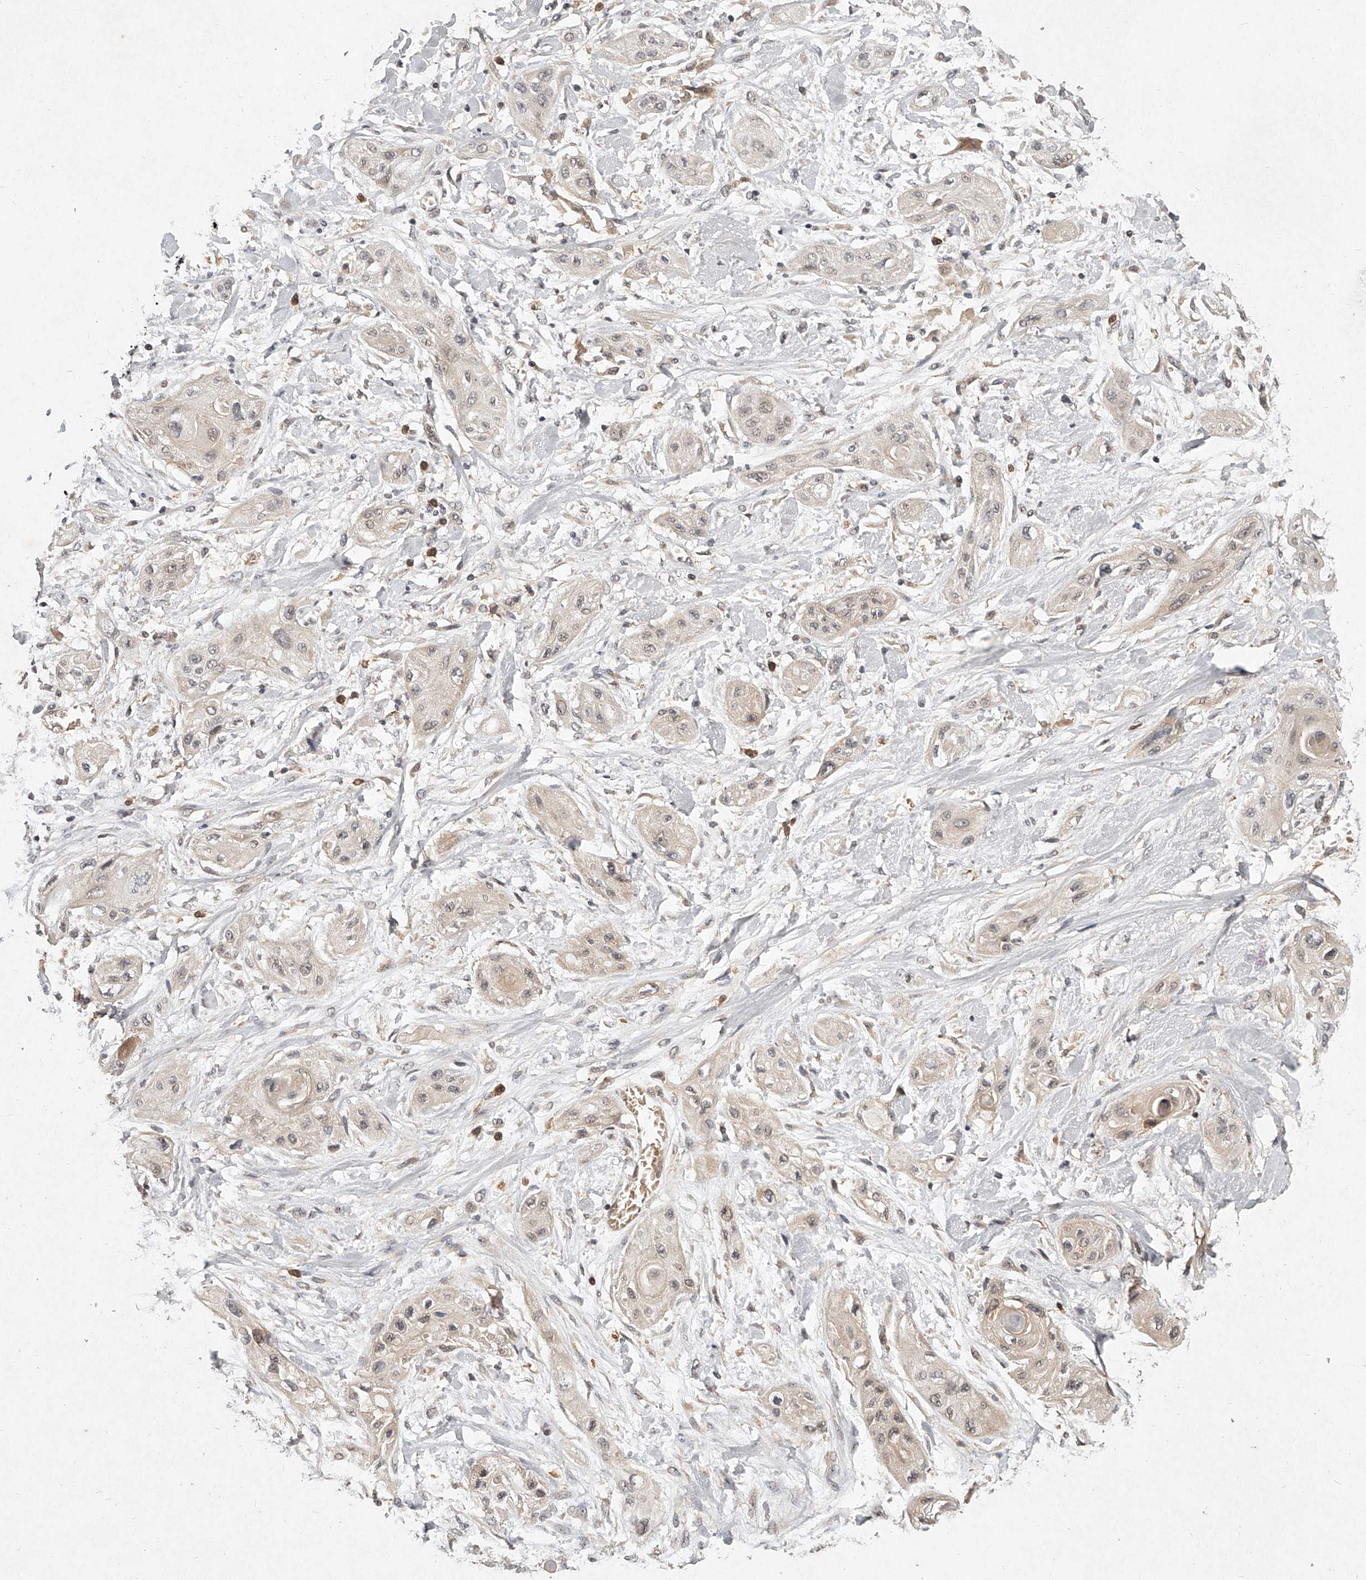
{"staining": {"intensity": "weak", "quantity": "<25%", "location": "cytoplasmic/membranous,nuclear"}, "tissue": "lung cancer", "cell_type": "Tumor cells", "image_type": "cancer", "snomed": [{"axis": "morphology", "description": "Squamous cell carcinoma, NOS"}, {"axis": "topography", "description": "Lung"}], "caption": "Lung cancer stained for a protein using immunohistochemistry shows no positivity tumor cells.", "gene": "SLC37A1", "patient": {"sex": "female", "age": 47}}